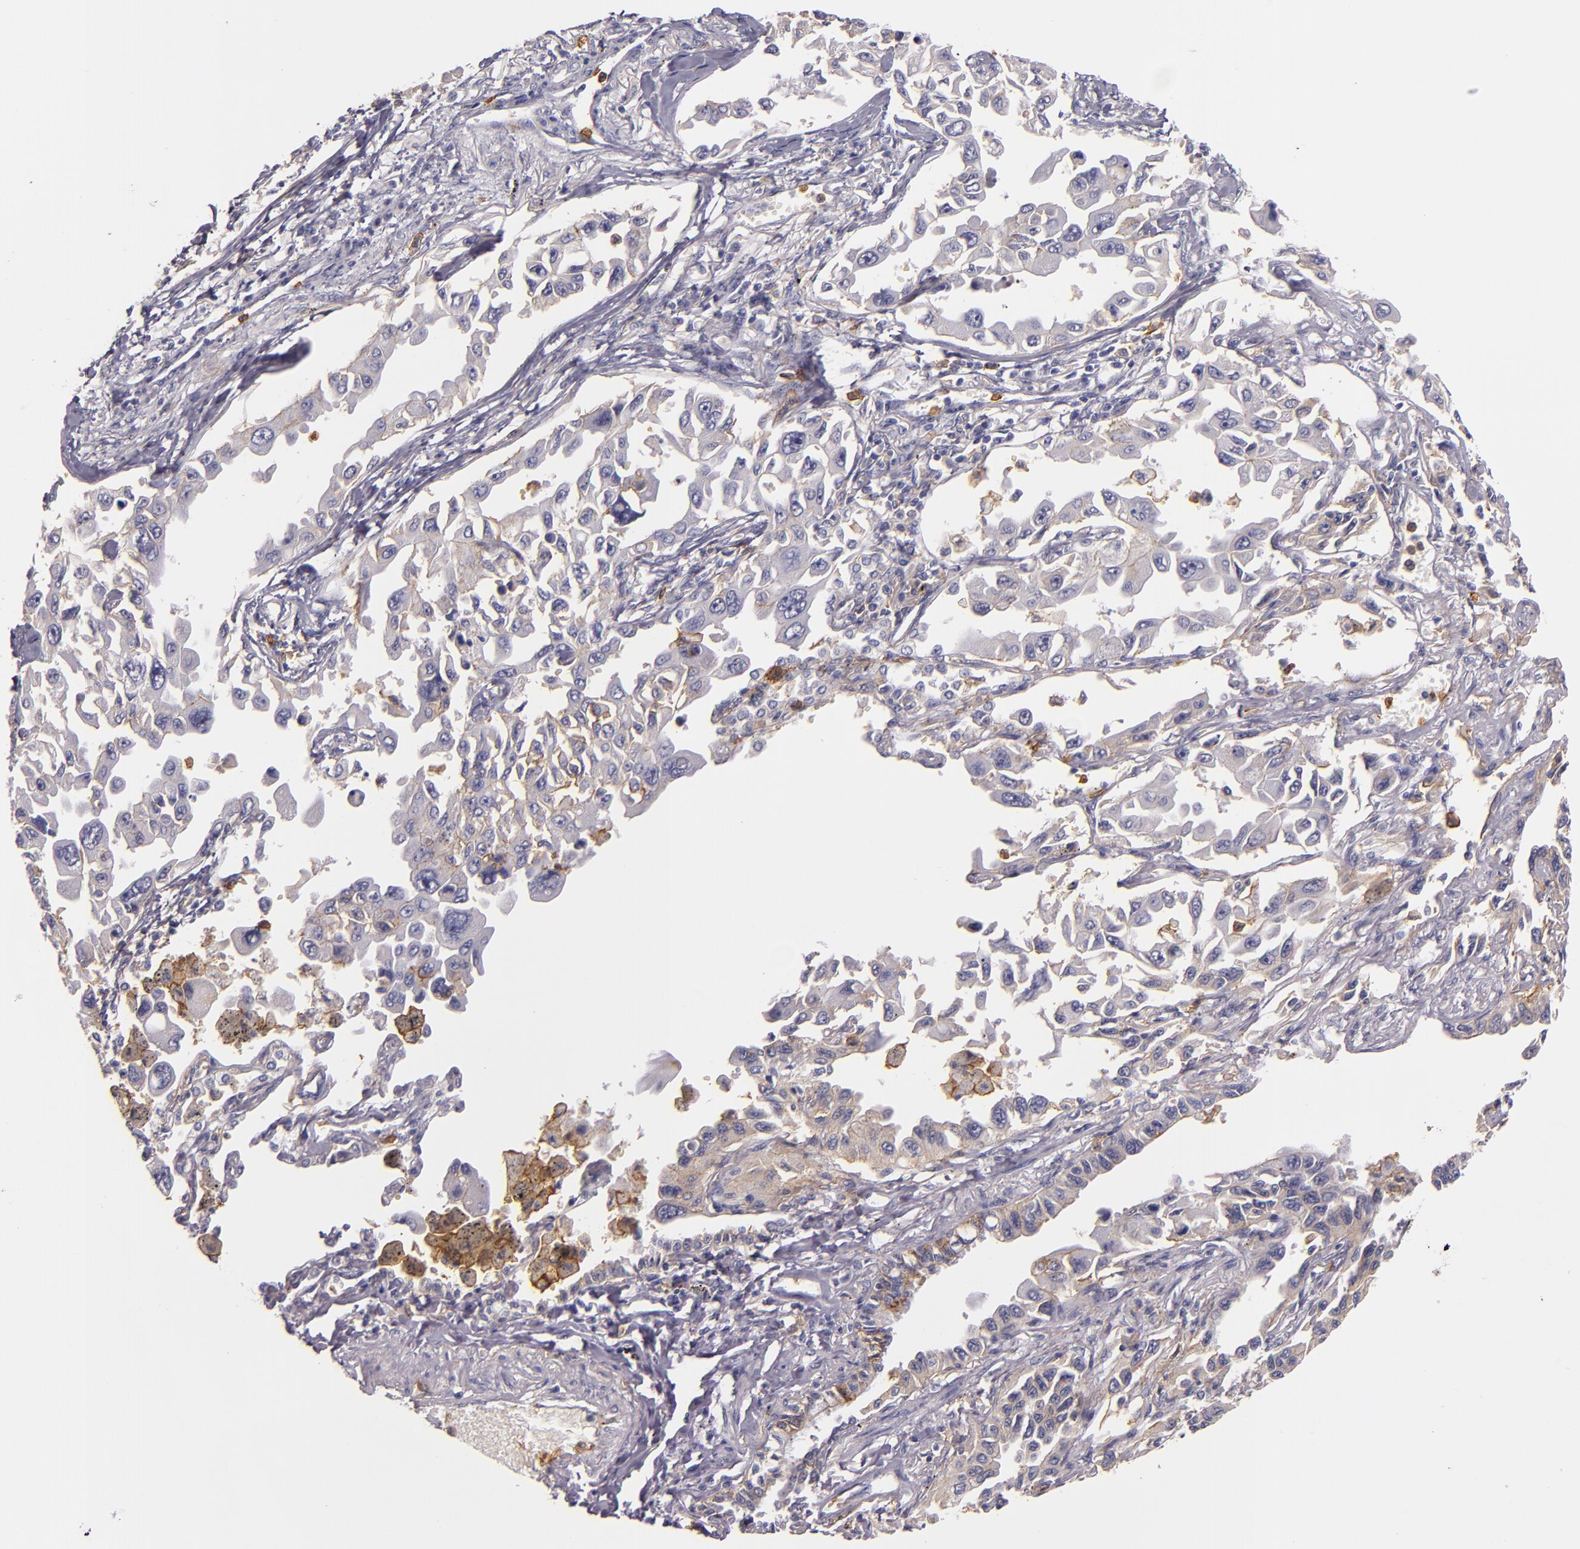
{"staining": {"intensity": "negative", "quantity": "none", "location": "none"}, "tissue": "lung cancer", "cell_type": "Tumor cells", "image_type": "cancer", "snomed": [{"axis": "morphology", "description": "Adenocarcinoma, NOS"}, {"axis": "topography", "description": "Lung"}], "caption": "Lung cancer (adenocarcinoma) was stained to show a protein in brown. There is no significant expression in tumor cells. The staining is performed using DAB (3,3'-diaminobenzidine) brown chromogen with nuclei counter-stained in using hematoxylin.", "gene": "C5AR1", "patient": {"sex": "male", "age": 64}}